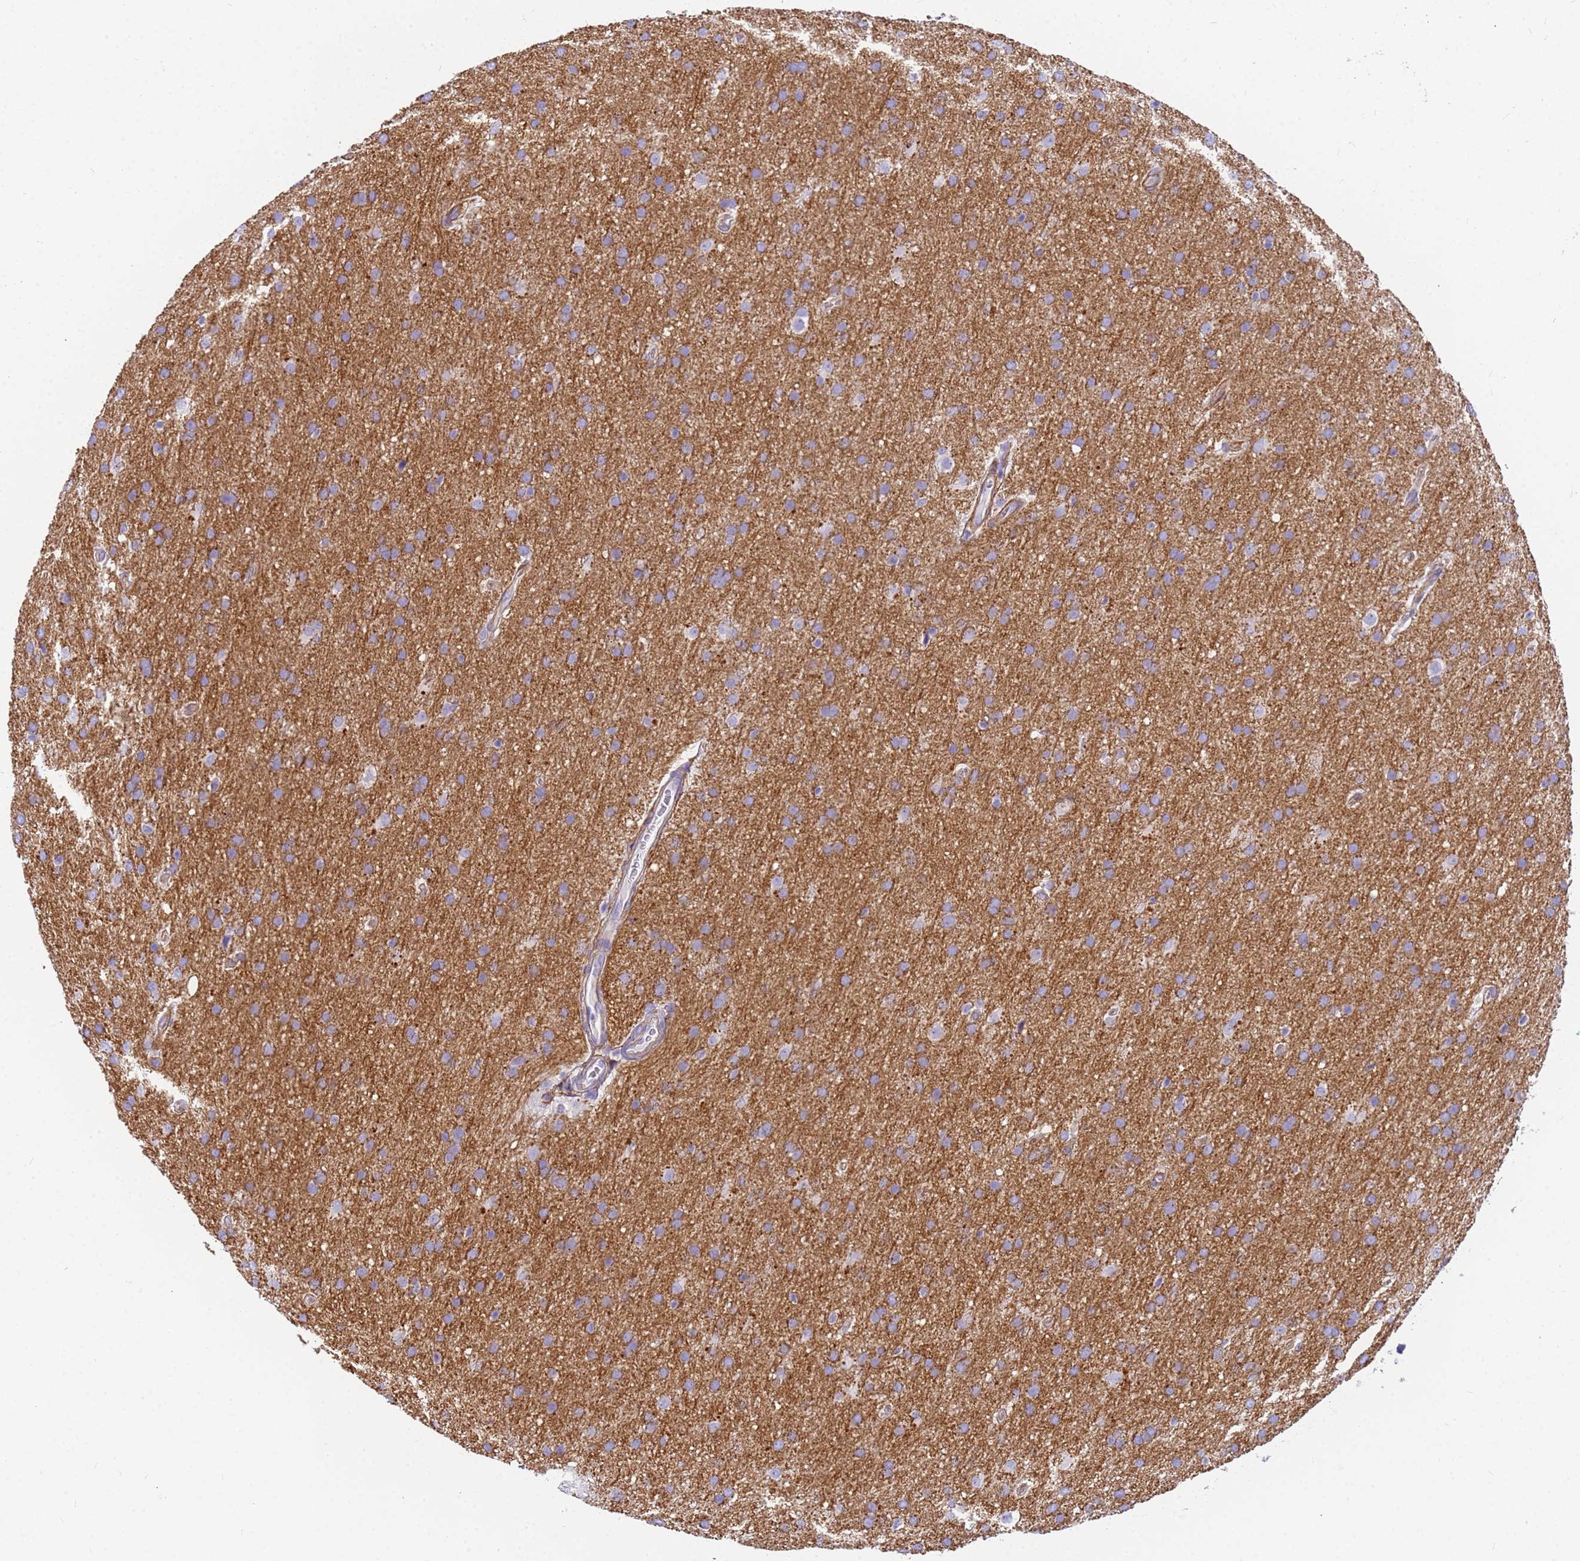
{"staining": {"intensity": "moderate", "quantity": "<25%", "location": "cytoplasmic/membranous"}, "tissue": "glioma", "cell_type": "Tumor cells", "image_type": "cancer", "snomed": [{"axis": "morphology", "description": "Glioma, malignant, Low grade"}, {"axis": "topography", "description": "Brain"}], "caption": "Immunohistochemistry of human malignant low-grade glioma reveals low levels of moderate cytoplasmic/membranous positivity in approximately <25% of tumor cells.", "gene": "MVB12A", "patient": {"sex": "female", "age": 32}}